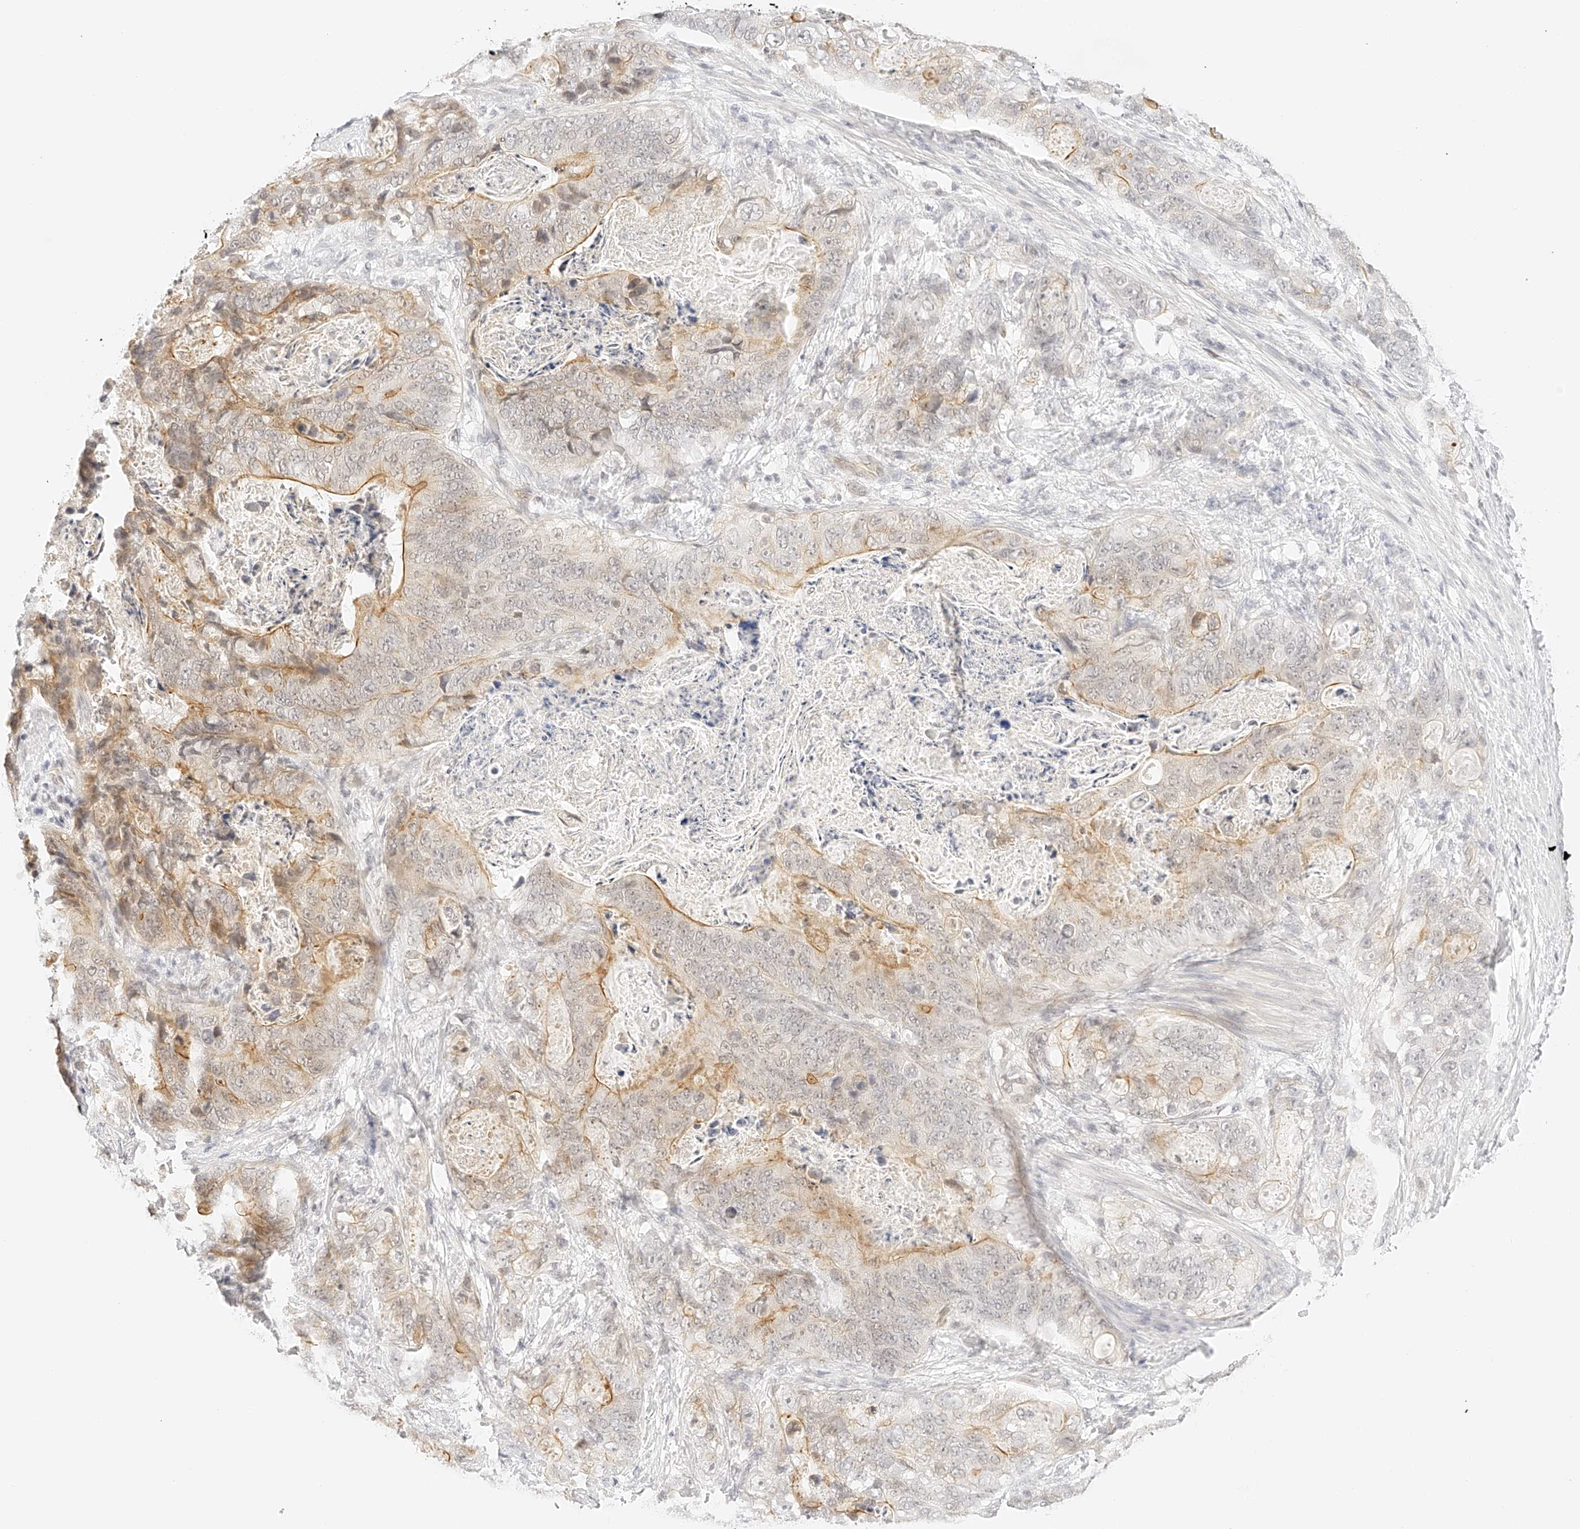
{"staining": {"intensity": "moderate", "quantity": "<25%", "location": "cytoplasmic/membranous"}, "tissue": "stomach cancer", "cell_type": "Tumor cells", "image_type": "cancer", "snomed": [{"axis": "morphology", "description": "Normal tissue, NOS"}, {"axis": "morphology", "description": "Adenocarcinoma, NOS"}, {"axis": "topography", "description": "Stomach"}], "caption": "Immunohistochemistry (DAB (3,3'-diaminobenzidine)) staining of human adenocarcinoma (stomach) displays moderate cytoplasmic/membranous protein positivity in approximately <25% of tumor cells.", "gene": "ZFP69", "patient": {"sex": "female", "age": 89}}